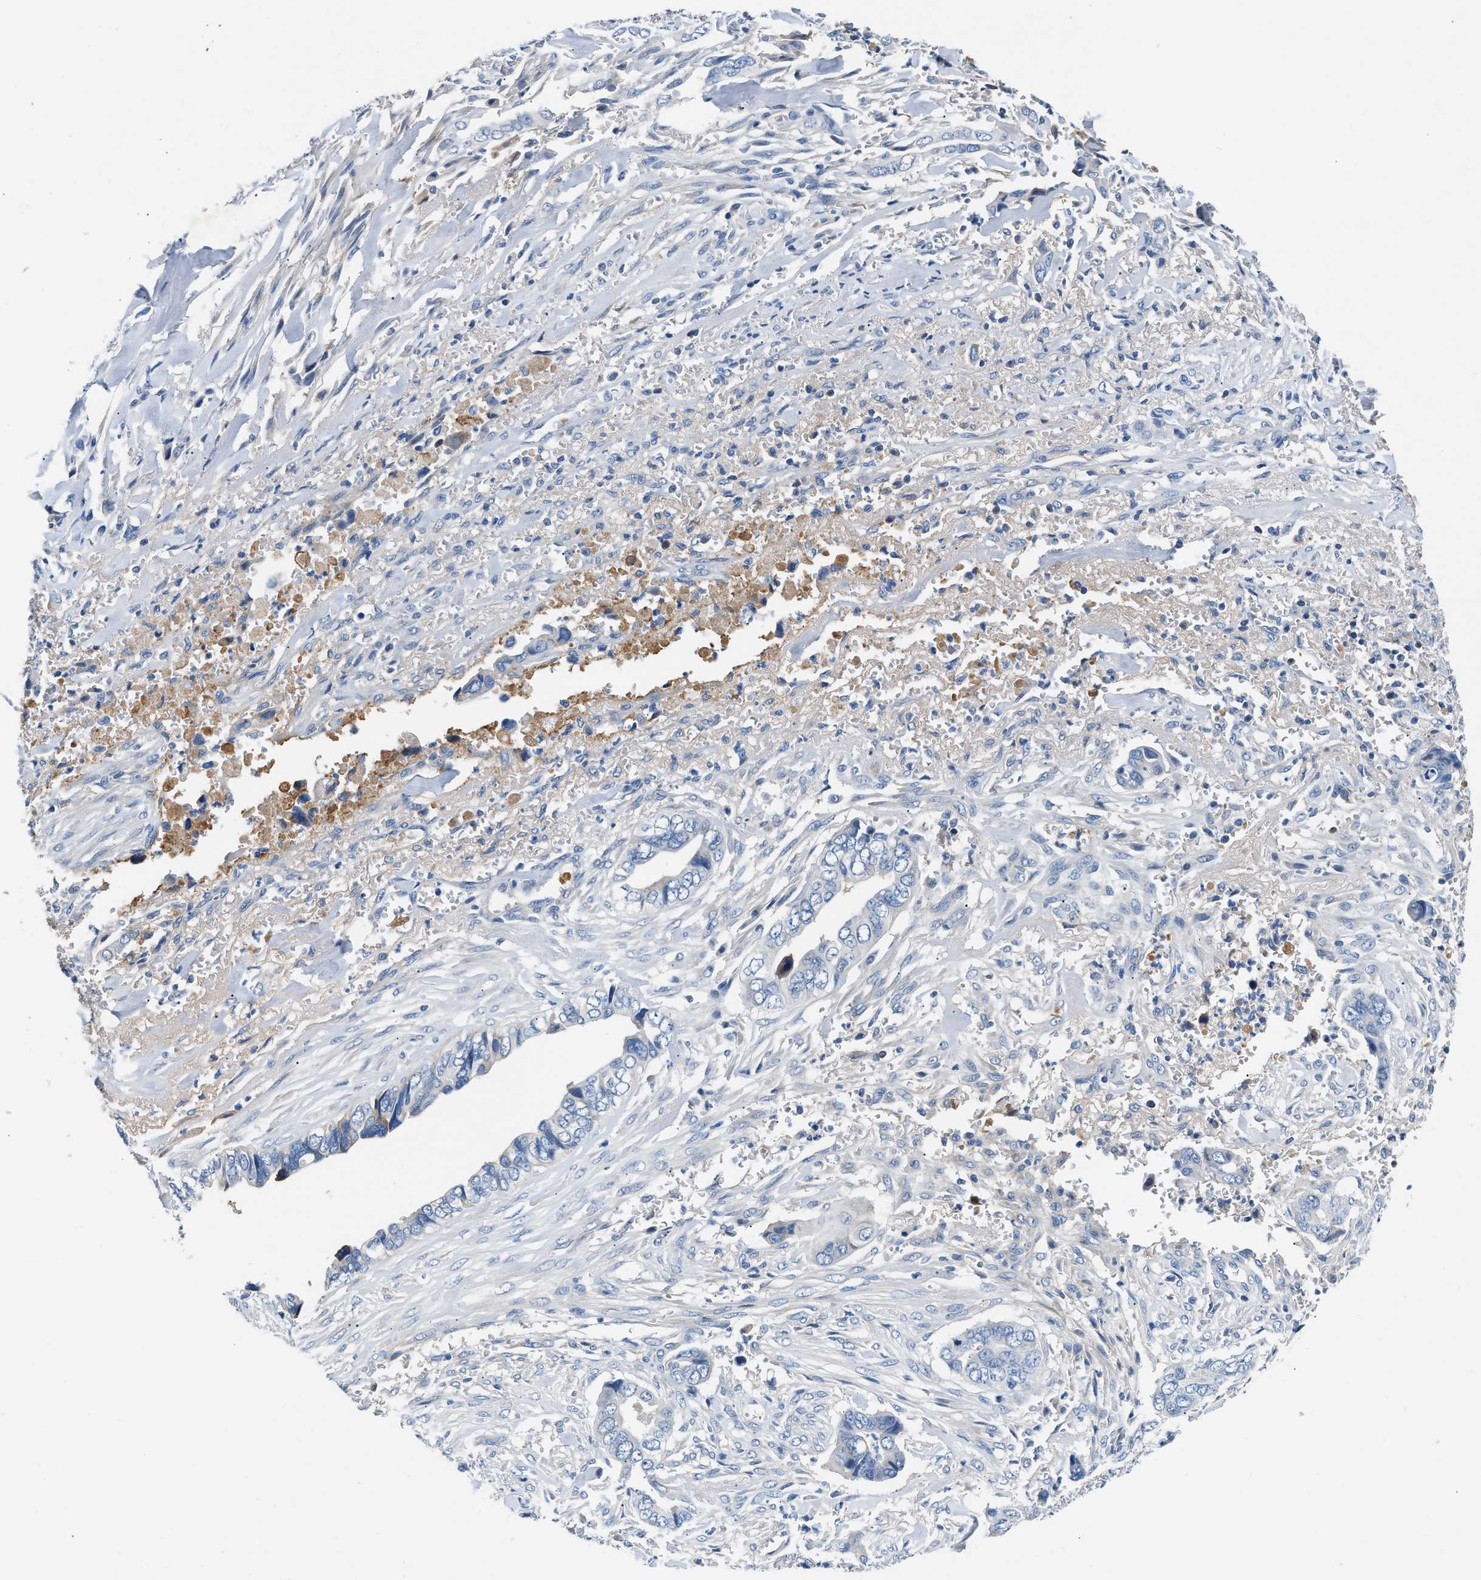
{"staining": {"intensity": "negative", "quantity": "none", "location": "none"}, "tissue": "liver cancer", "cell_type": "Tumor cells", "image_type": "cancer", "snomed": [{"axis": "morphology", "description": "Cholangiocarcinoma"}, {"axis": "topography", "description": "Liver"}], "caption": "A histopathology image of human liver cholangiocarcinoma is negative for staining in tumor cells. (DAB IHC, high magnification).", "gene": "TUT7", "patient": {"sex": "female", "age": 79}}